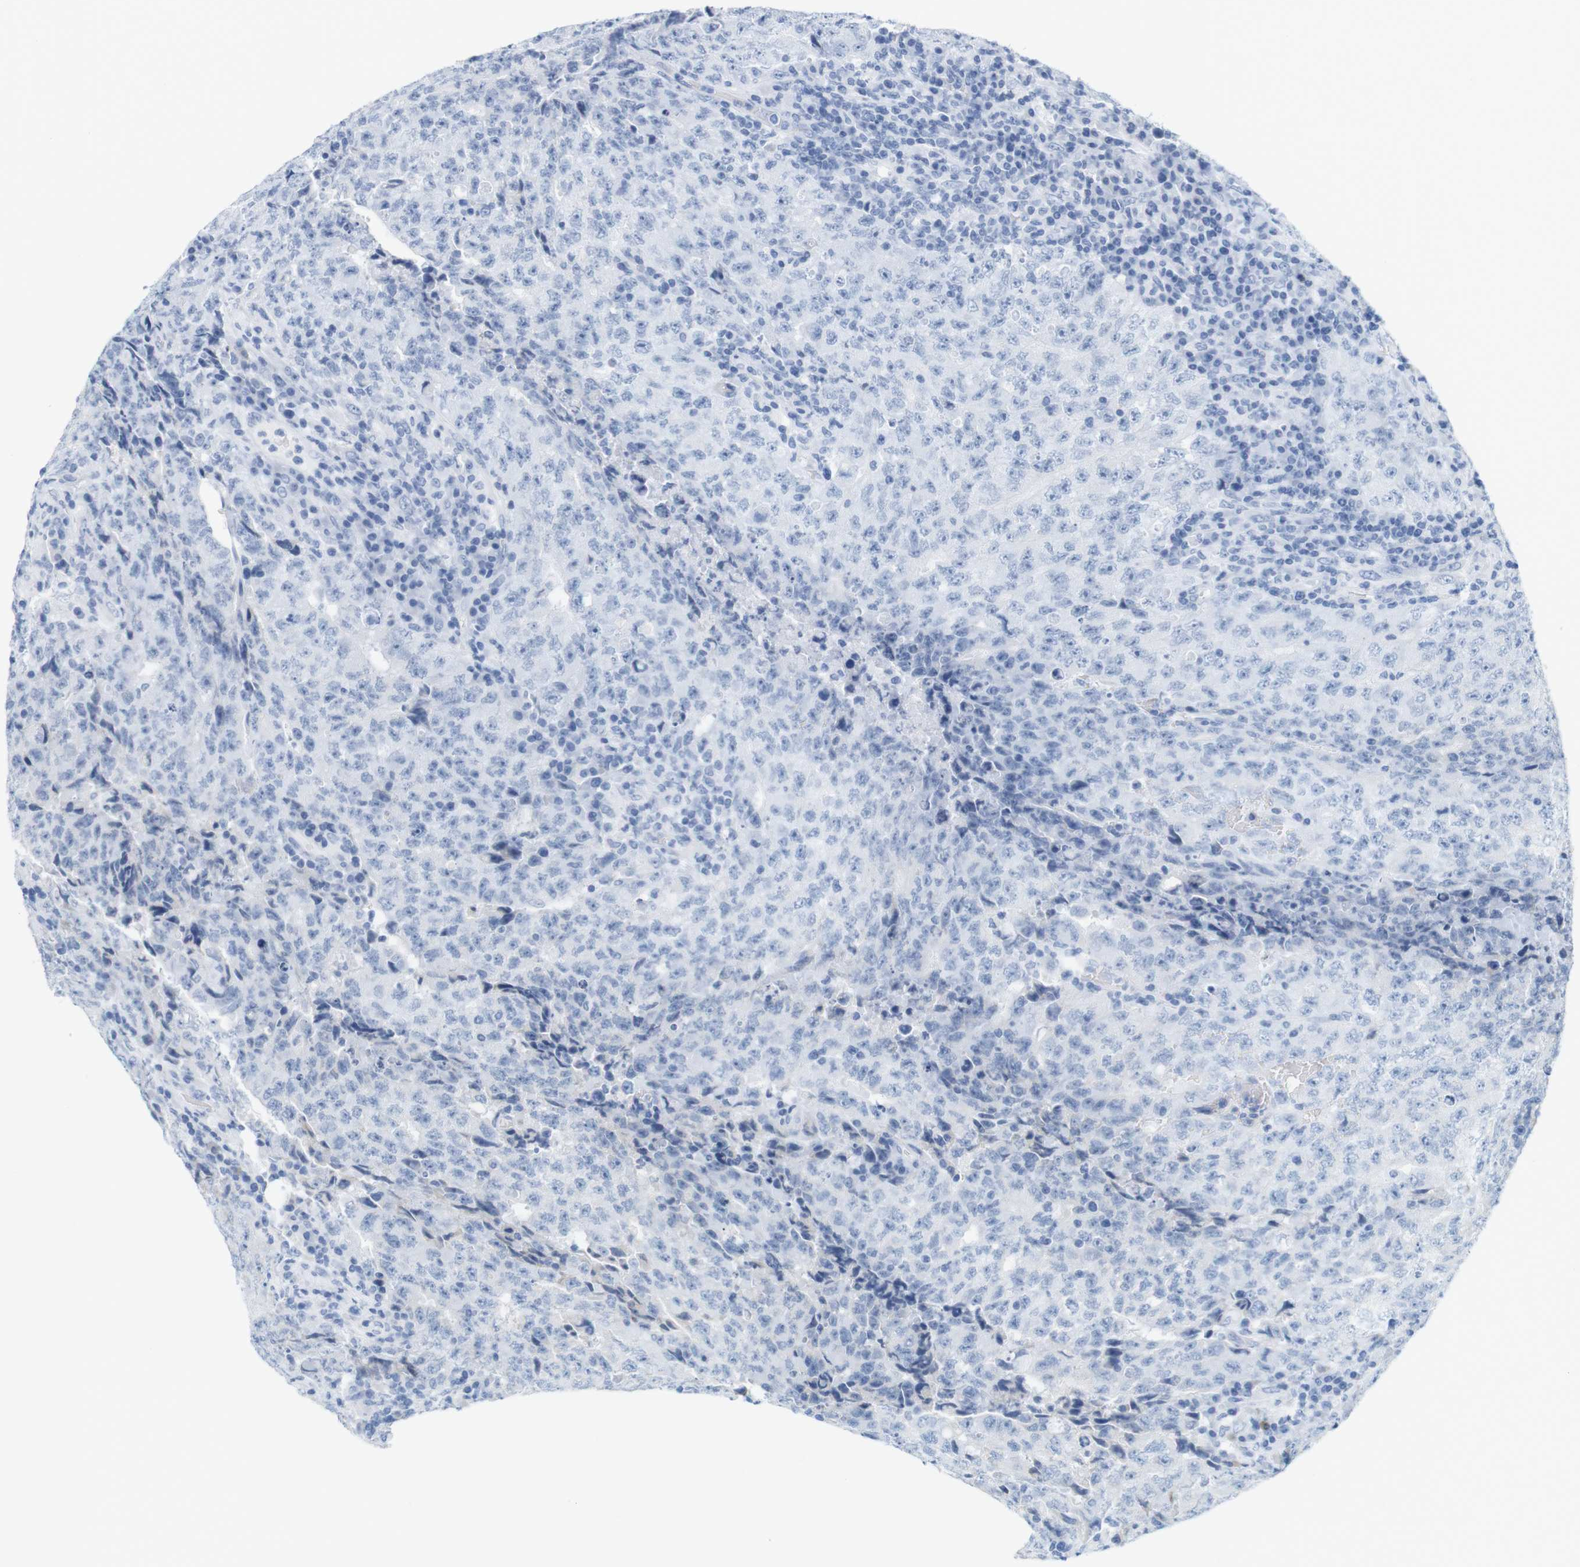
{"staining": {"intensity": "negative", "quantity": "none", "location": "none"}, "tissue": "testis cancer", "cell_type": "Tumor cells", "image_type": "cancer", "snomed": [{"axis": "morphology", "description": "Necrosis, NOS"}, {"axis": "morphology", "description": "Carcinoma, Embryonal, NOS"}, {"axis": "topography", "description": "Testis"}], "caption": "This image is of testis embryonal carcinoma stained with immunohistochemistry to label a protein in brown with the nuclei are counter-stained blue. There is no expression in tumor cells.", "gene": "RGS9", "patient": {"sex": "male", "age": 19}}